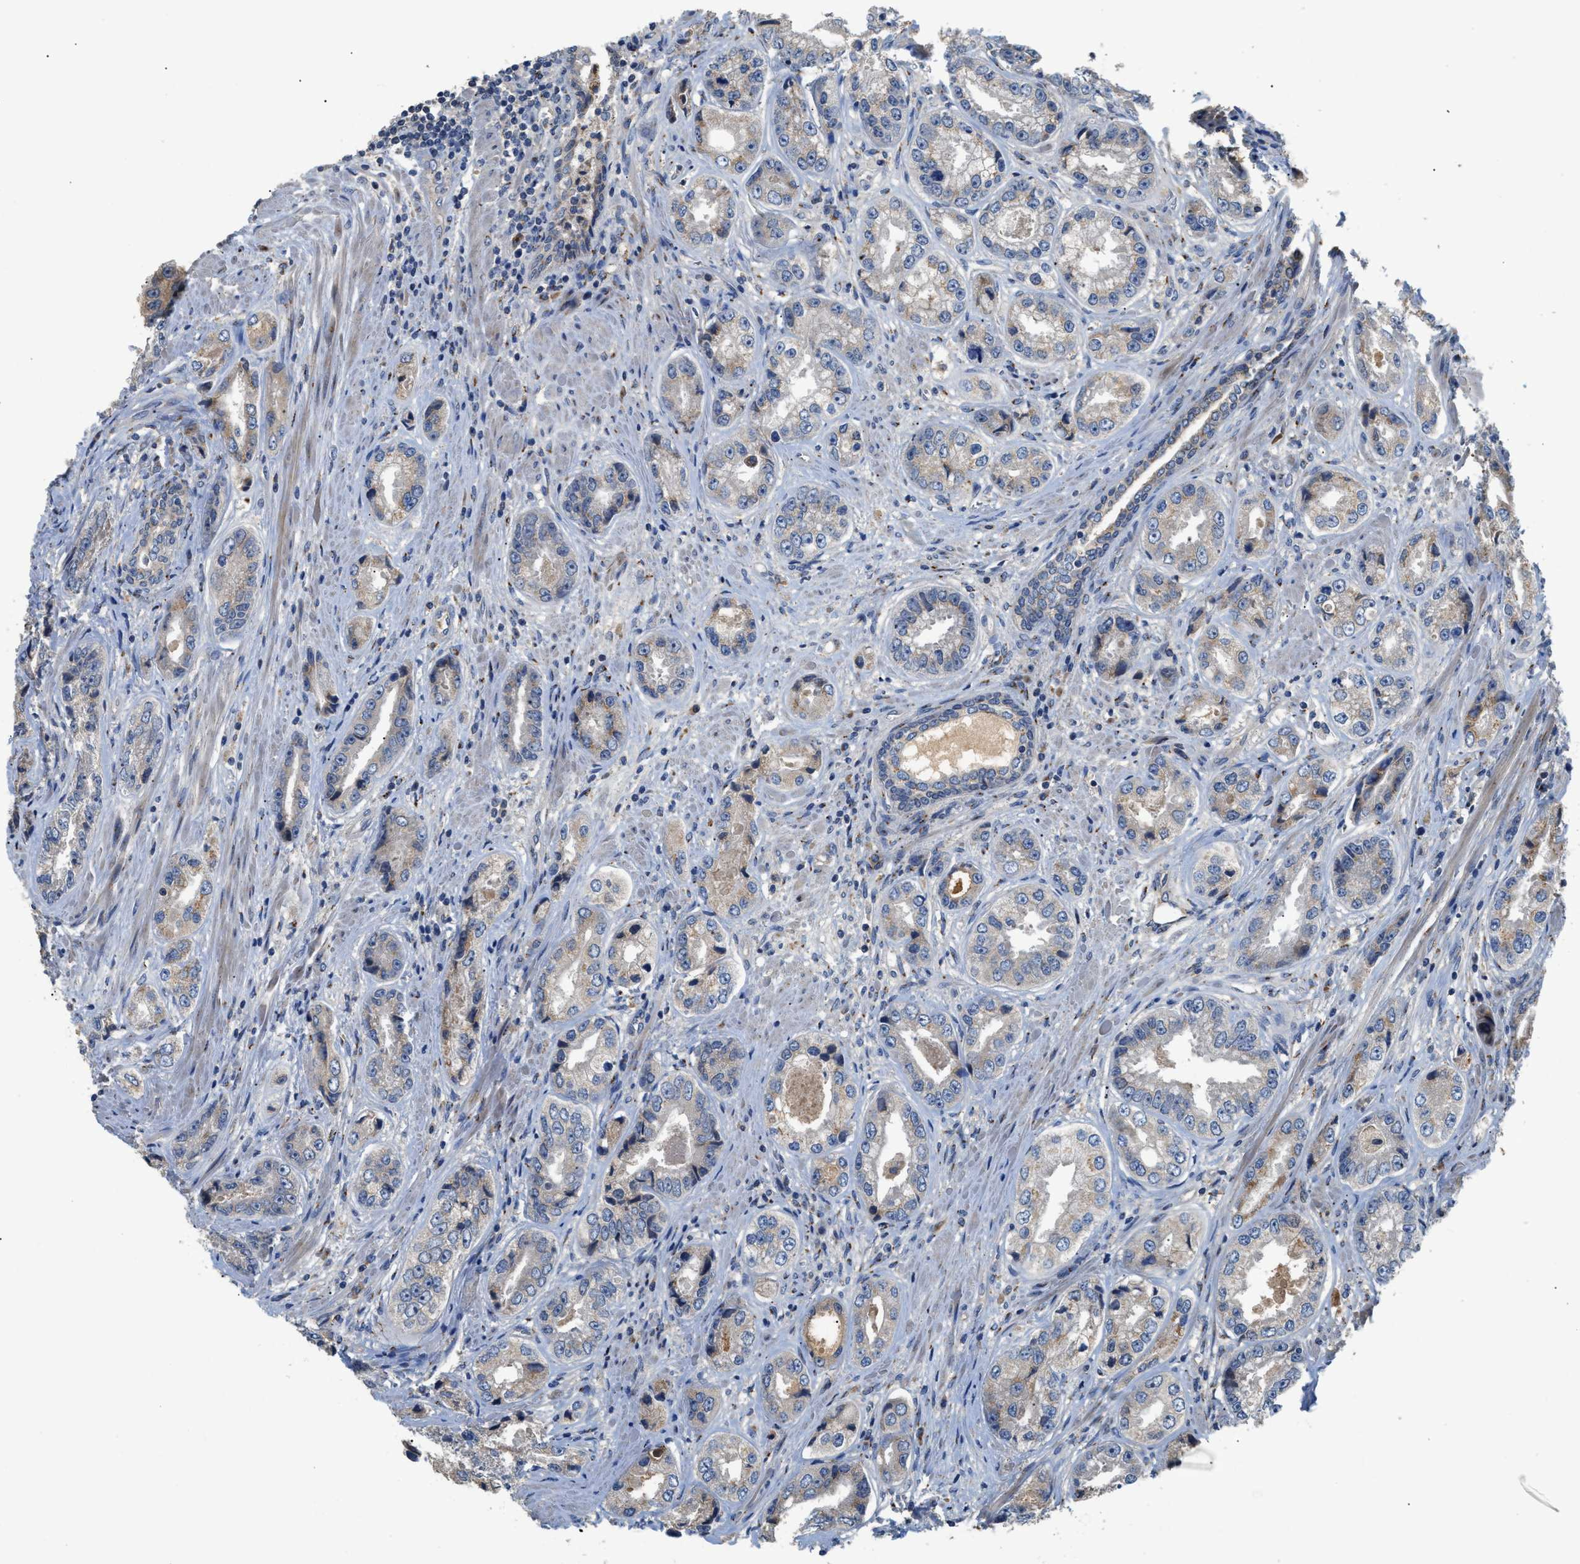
{"staining": {"intensity": "weak", "quantity": "<25%", "location": "cytoplasmic/membranous"}, "tissue": "prostate cancer", "cell_type": "Tumor cells", "image_type": "cancer", "snomed": [{"axis": "morphology", "description": "Adenocarcinoma, High grade"}, {"axis": "topography", "description": "Prostate"}], "caption": "Immunohistochemical staining of prostate high-grade adenocarcinoma reveals no significant positivity in tumor cells. (Immunohistochemistry (ihc), brightfield microscopy, high magnification).", "gene": "SIK2", "patient": {"sex": "male", "age": 61}}